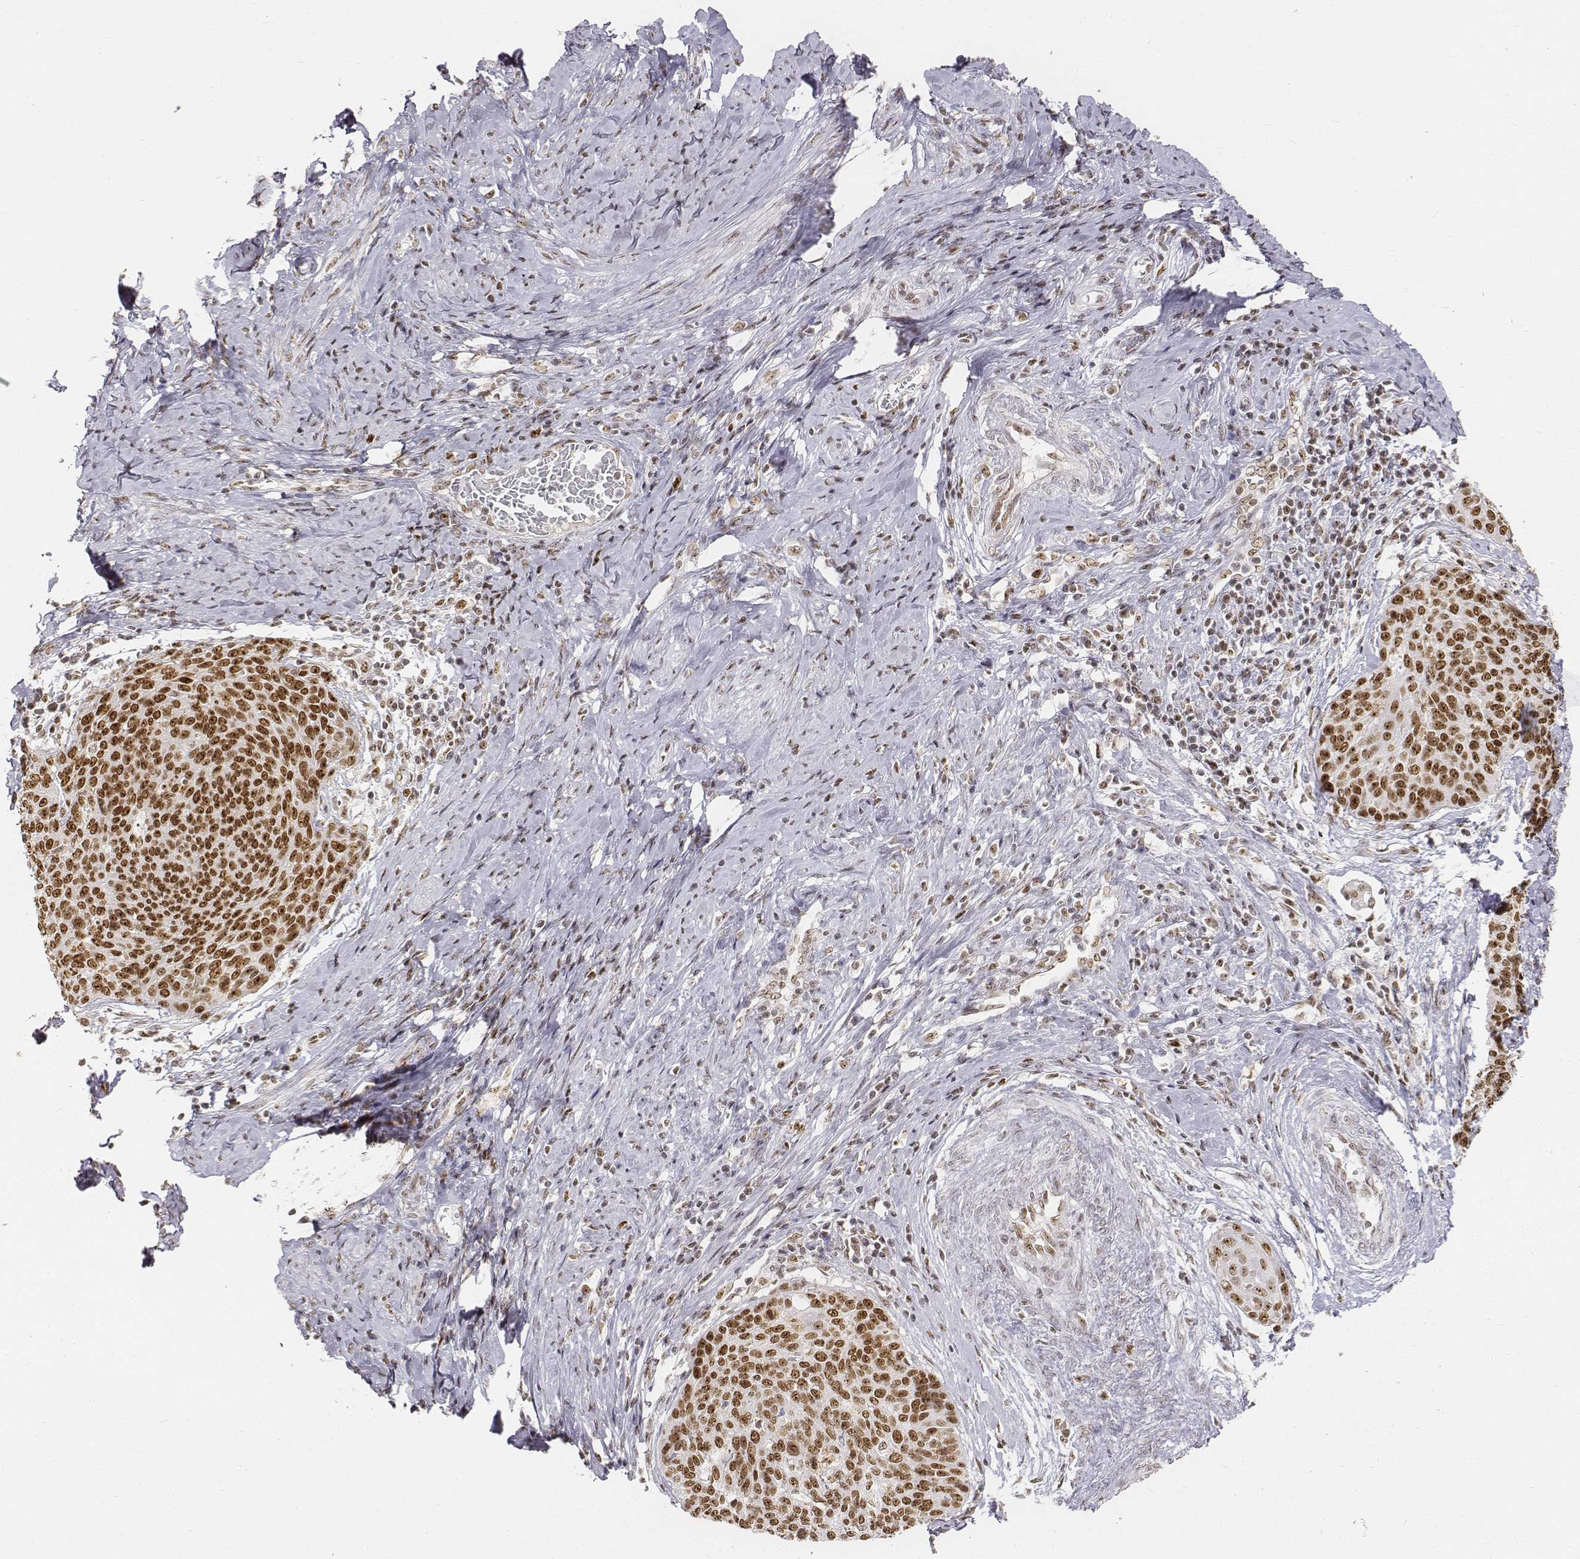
{"staining": {"intensity": "strong", "quantity": ">75%", "location": "nuclear"}, "tissue": "cervical cancer", "cell_type": "Tumor cells", "image_type": "cancer", "snomed": [{"axis": "morphology", "description": "Squamous cell carcinoma, NOS"}, {"axis": "topography", "description": "Cervix"}], "caption": "IHC photomicrograph of cervical squamous cell carcinoma stained for a protein (brown), which displays high levels of strong nuclear positivity in about >75% of tumor cells.", "gene": "PHF6", "patient": {"sex": "female", "age": 69}}